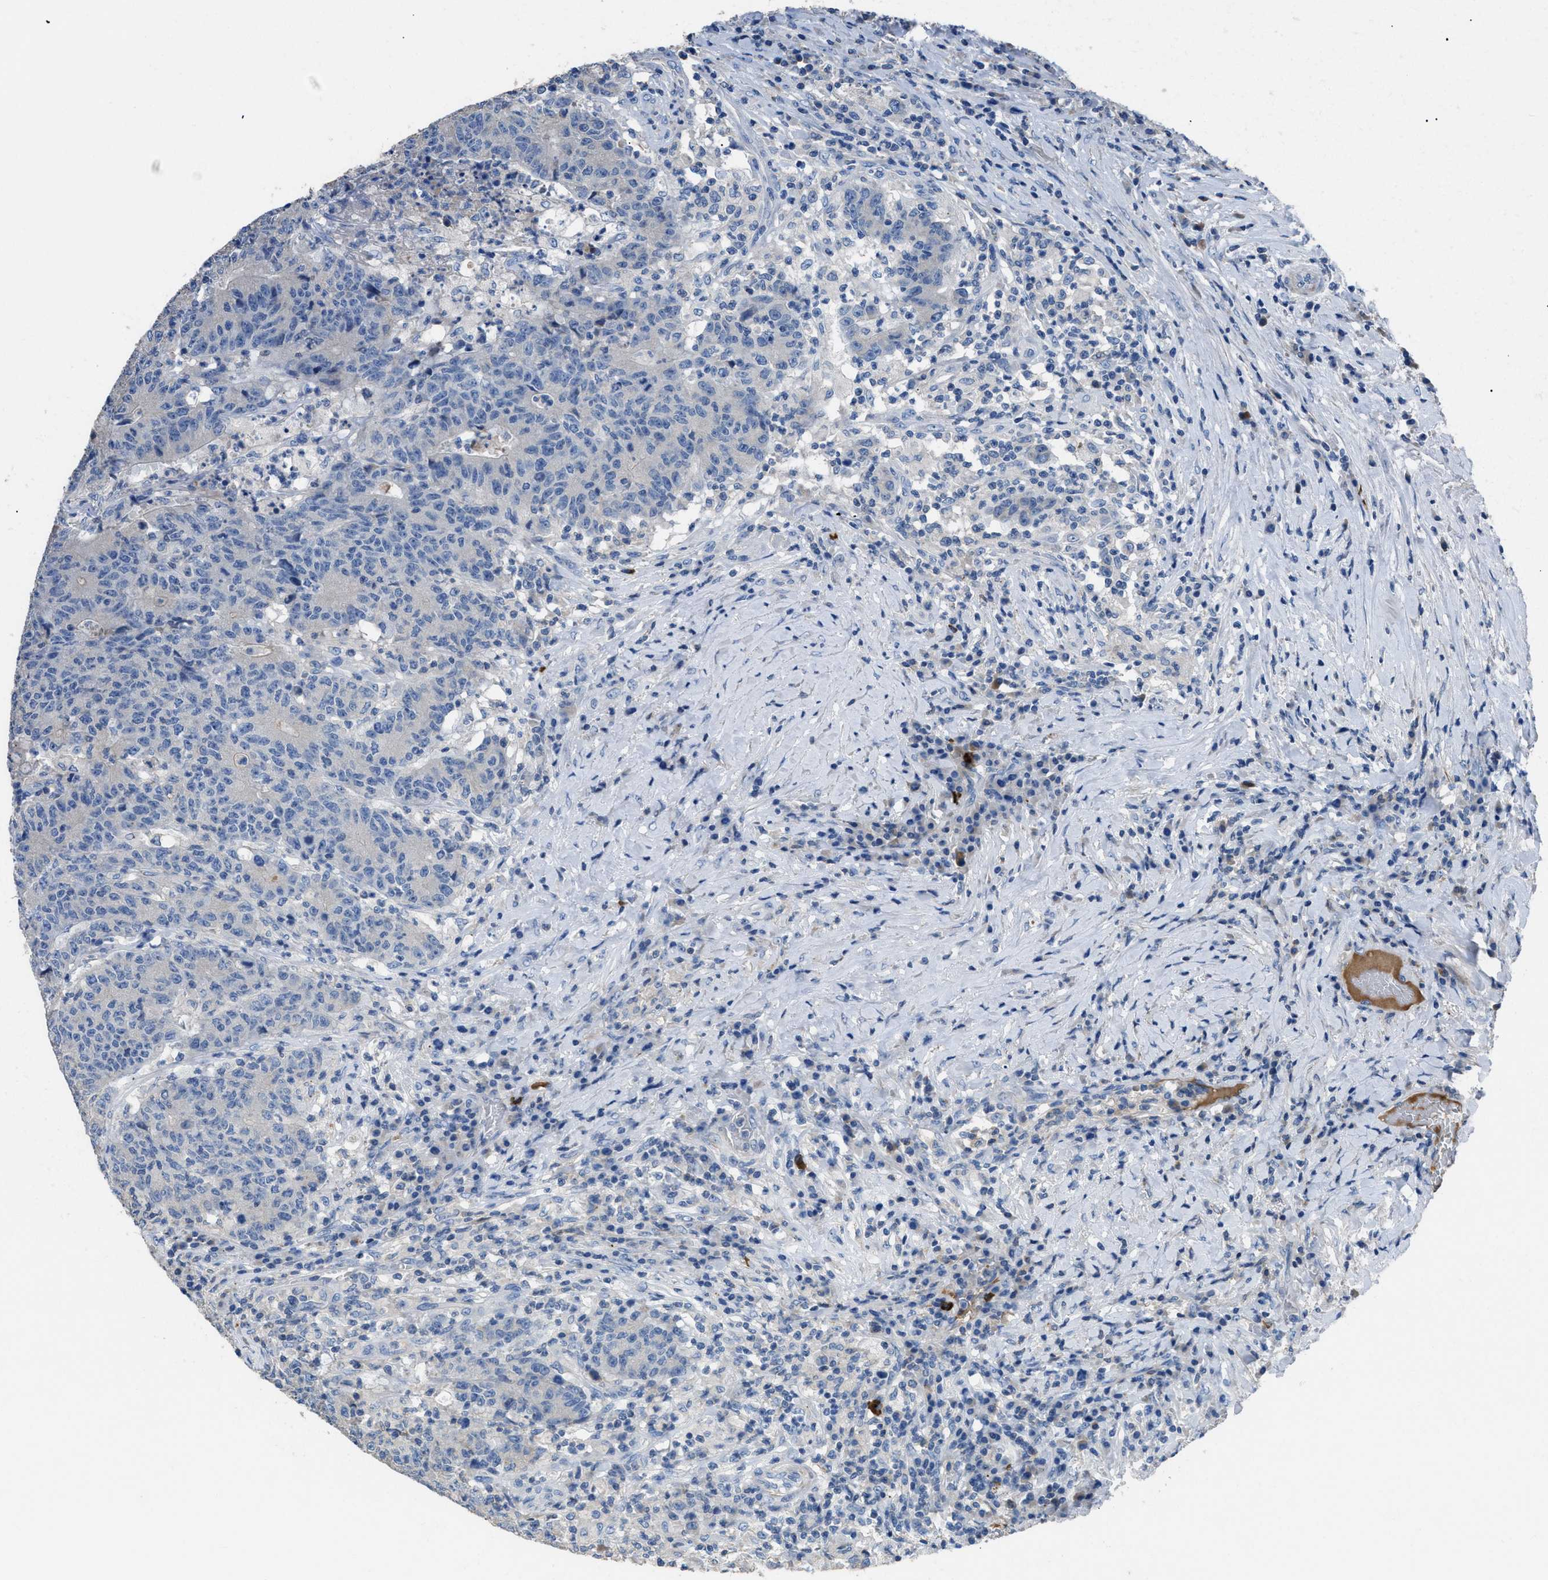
{"staining": {"intensity": "negative", "quantity": "none", "location": "none"}, "tissue": "colorectal cancer", "cell_type": "Tumor cells", "image_type": "cancer", "snomed": [{"axis": "morphology", "description": "Normal tissue, NOS"}, {"axis": "morphology", "description": "Adenocarcinoma, NOS"}, {"axis": "topography", "description": "Colon"}], "caption": "Immunohistochemistry (IHC) micrograph of human colorectal cancer stained for a protein (brown), which shows no positivity in tumor cells.", "gene": "SGCZ", "patient": {"sex": "female", "age": 75}}